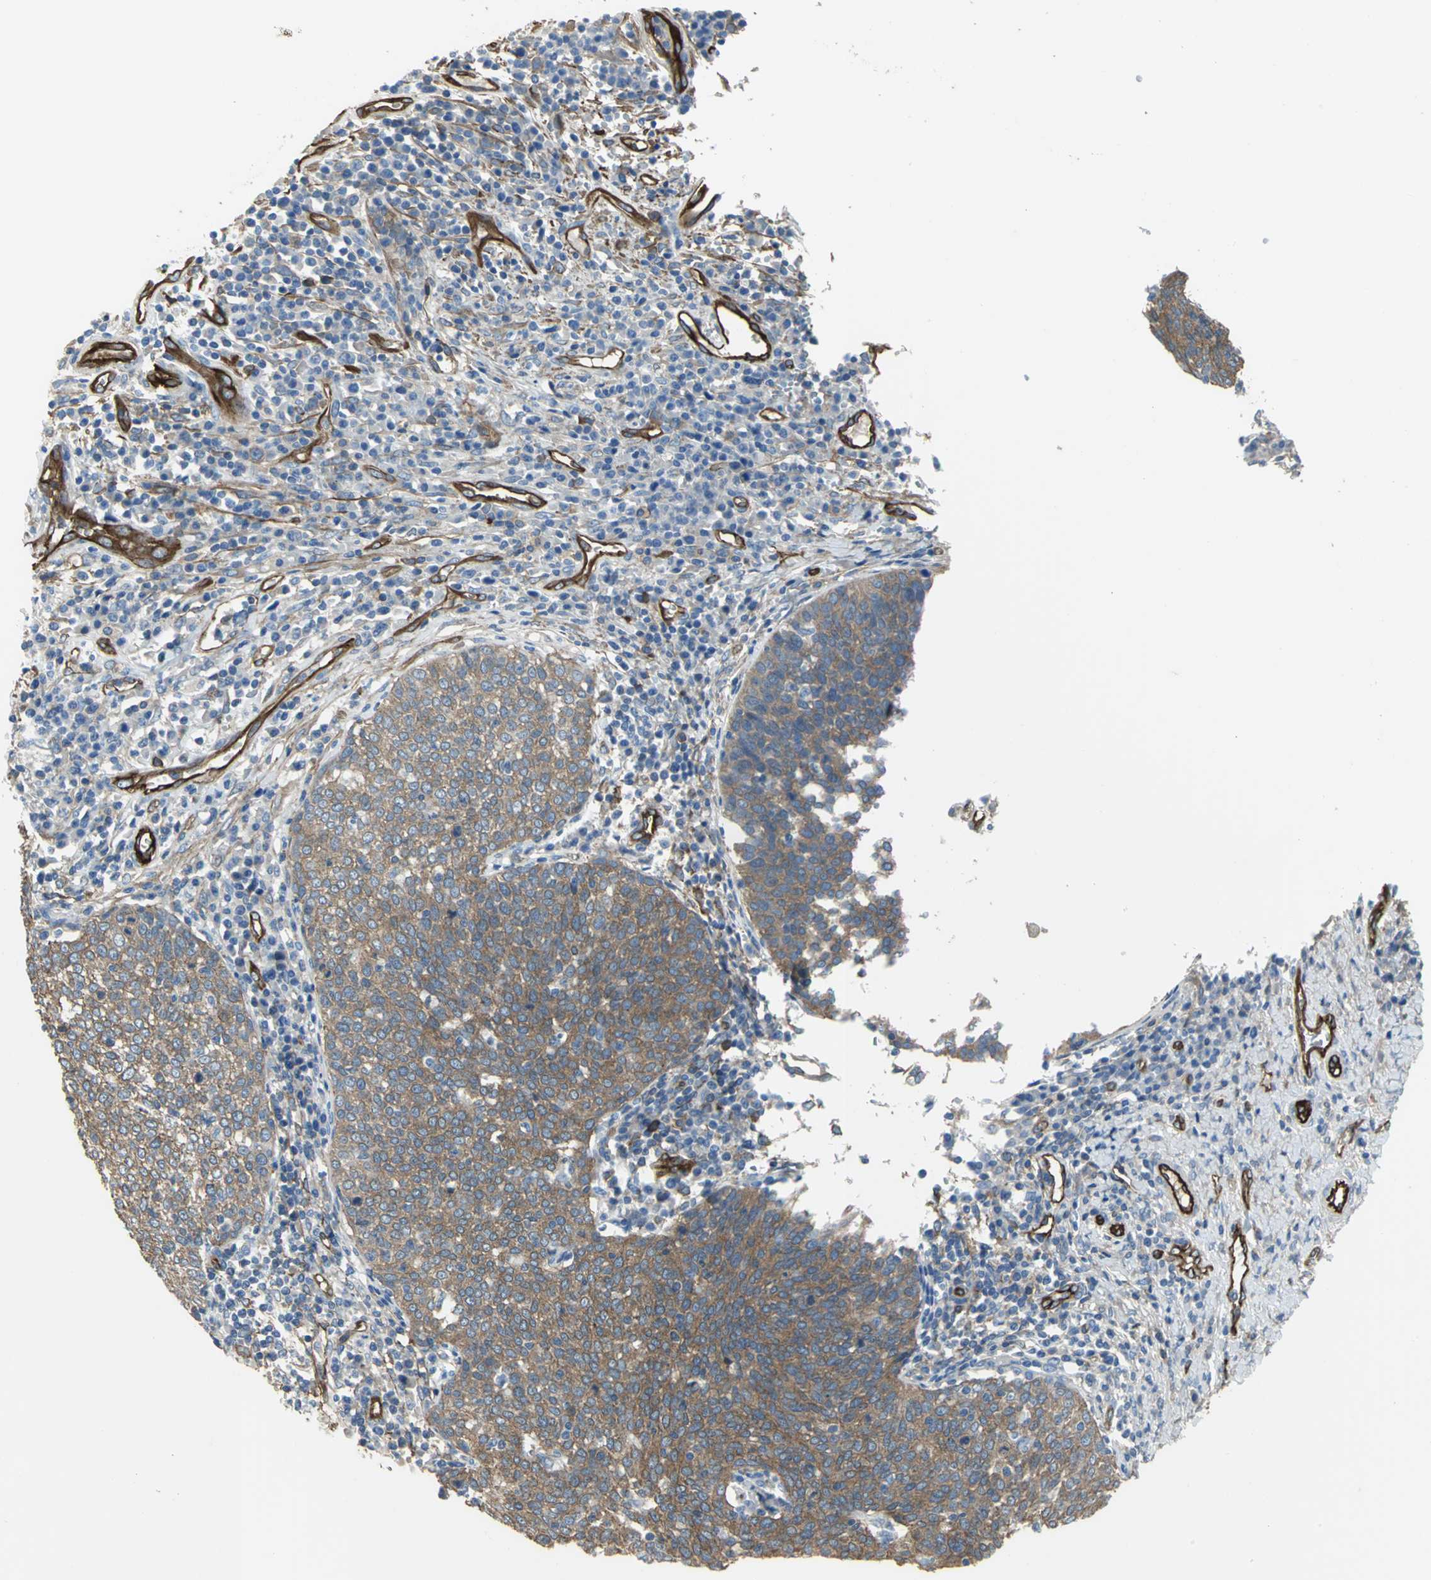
{"staining": {"intensity": "moderate", "quantity": ">75%", "location": "cytoplasmic/membranous"}, "tissue": "cervical cancer", "cell_type": "Tumor cells", "image_type": "cancer", "snomed": [{"axis": "morphology", "description": "Squamous cell carcinoma, NOS"}, {"axis": "topography", "description": "Cervix"}], "caption": "This micrograph demonstrates cervical cancer stained with immunohistochemistry to label a protein in brown. The cytoplasmic/membranous of tumor cells show moderate positivity for the protein. Nuclei are counter-stained blue.", "gene": "FLNB", "patient": {"sex": "female", "age": 40}}